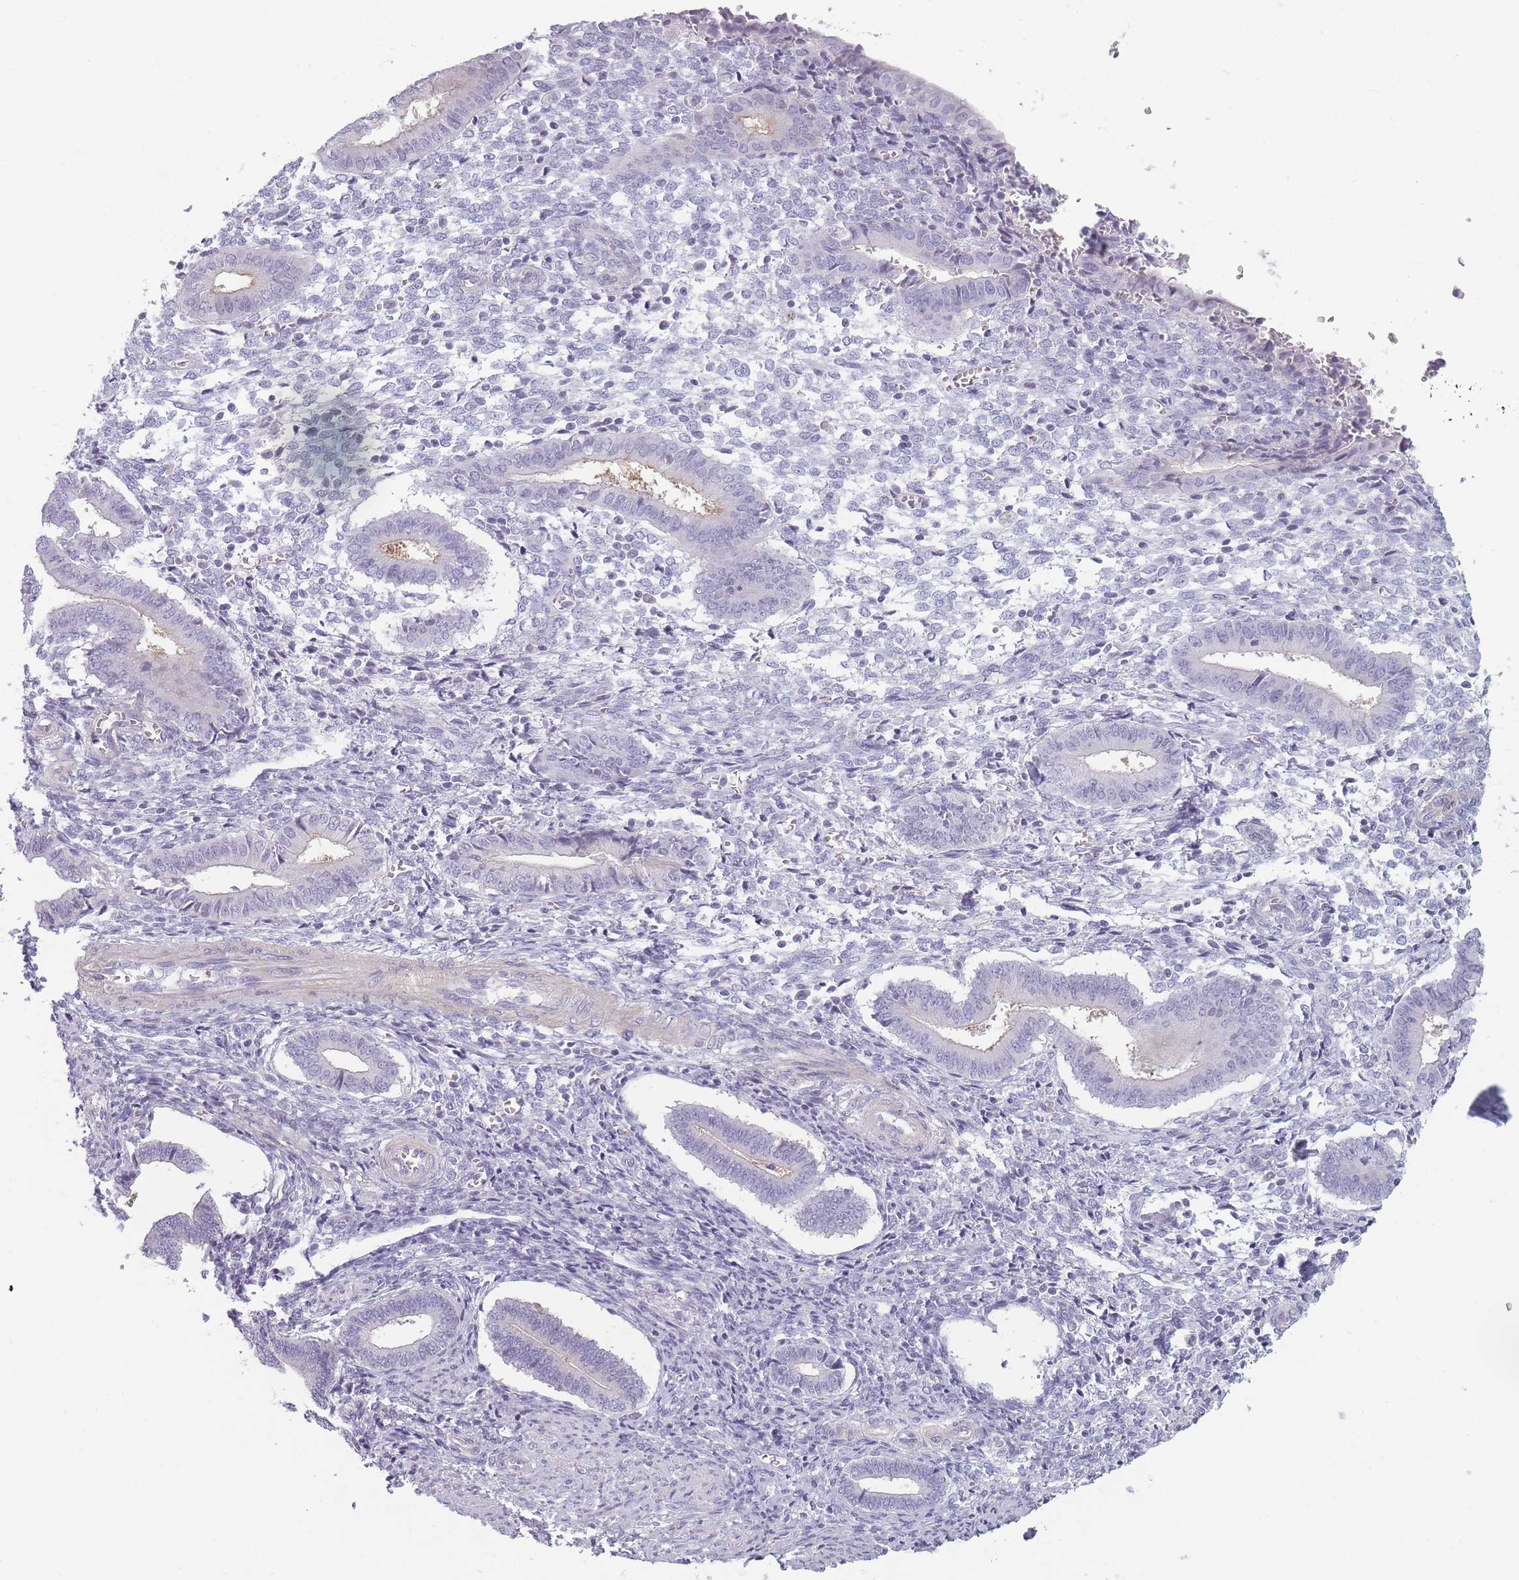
{"staining": {"intensity": "negative", "quantity": "none", "location": "none"}, "tissue": "endometrium", "cell_type": "Cells in endometrial stroma", "image_type": "normal", "snomed": [{"axis": "morphology", "description": "Normal tissue, NOS"}, {"axis": "topography", "description": "Other"}, {"axis": "topography", "description": "Endometrium"}], "caption": "The immunohistochemistry (IHC) image has no significant staining in cells in endometrial stroma of endometrium. (Brightfield microscopy of DAB (3,3'-diaminobenzidine) immunohistochemistry at high magnification).", "gene": "GGT1", "patient": {"sex": "female", "age": 44}}